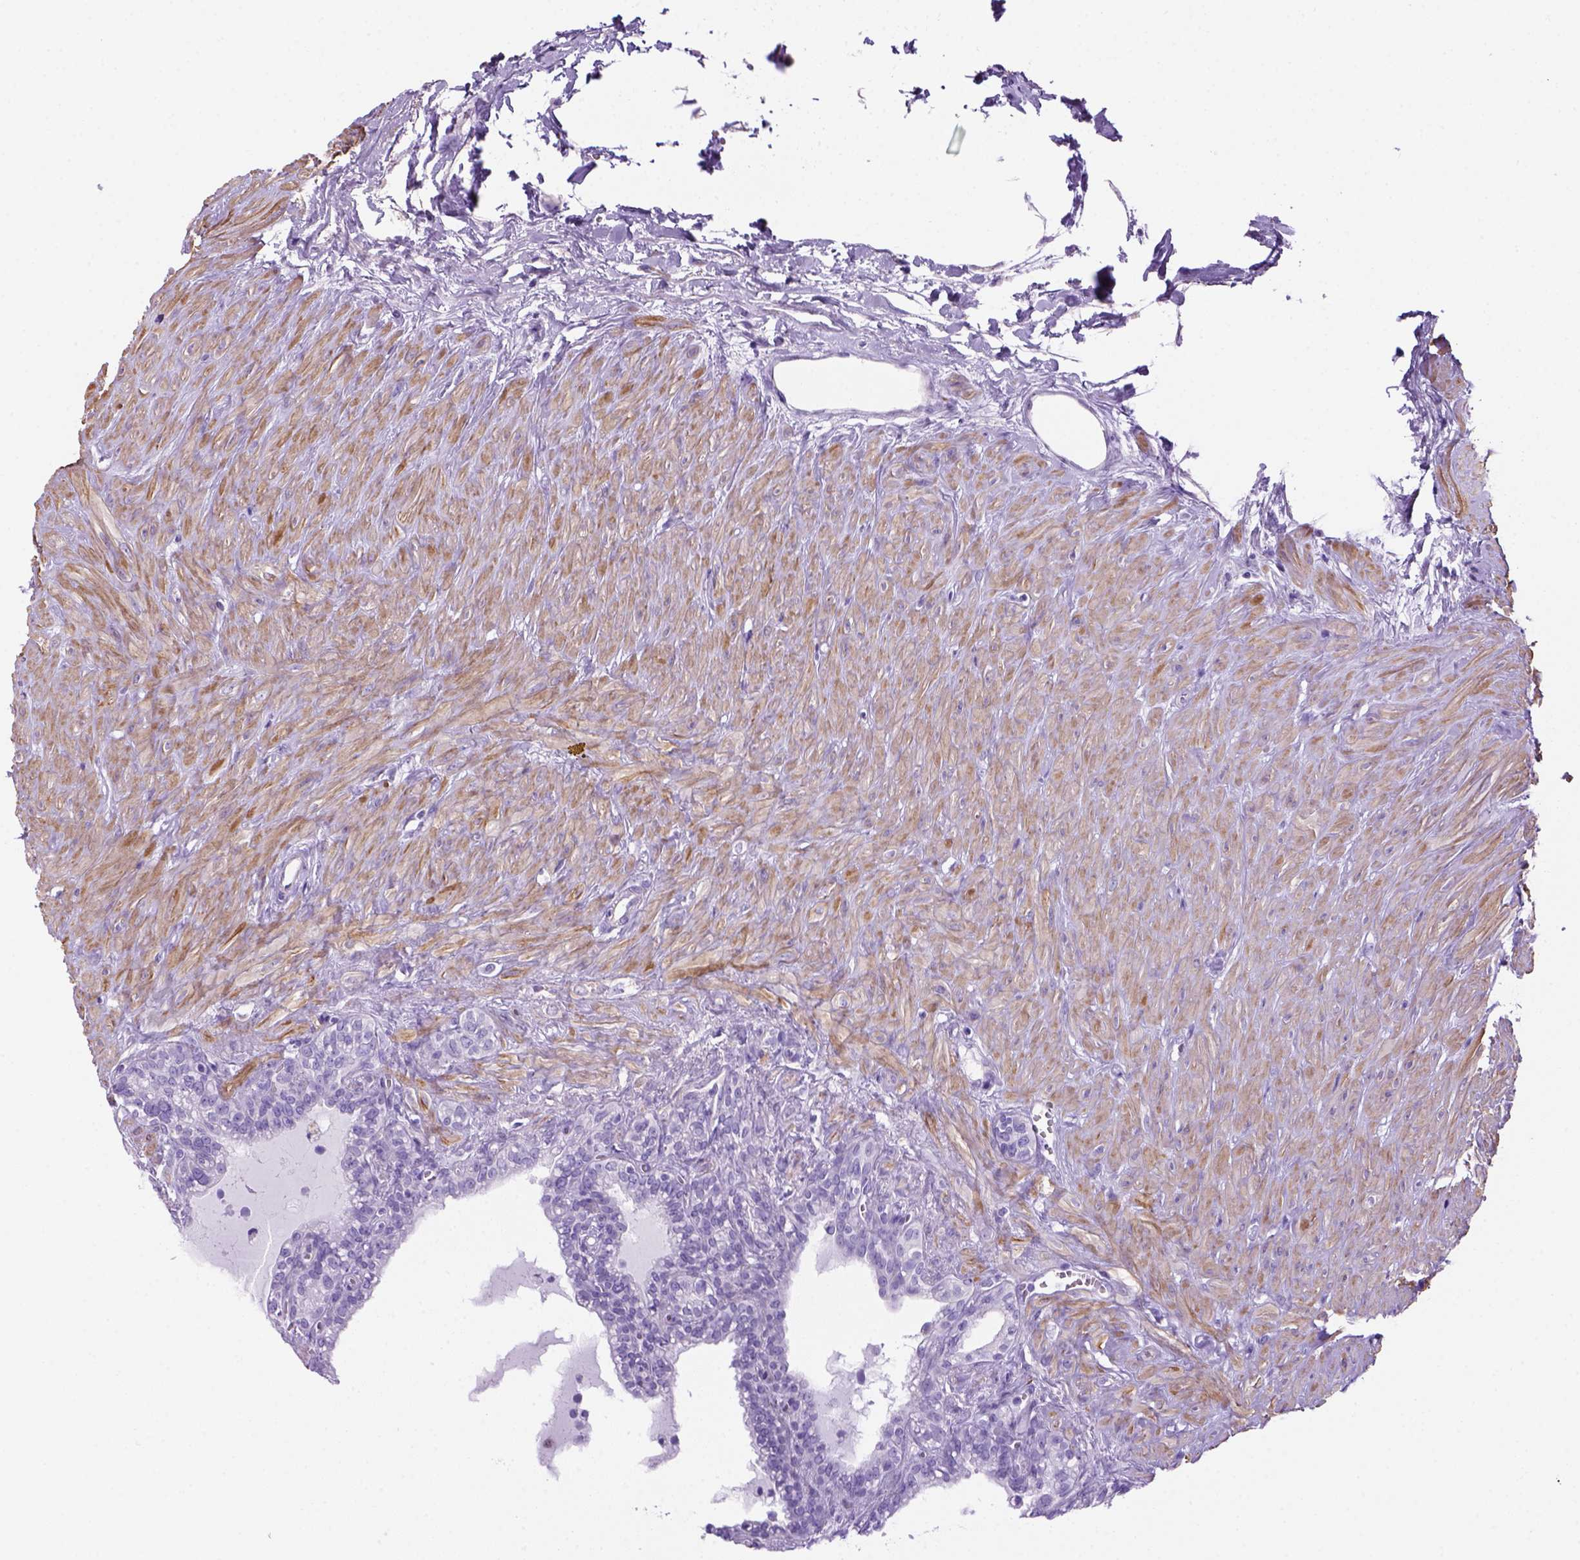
{"staining": {"intensity": "negative", "quantity": "none", "location": "none"}, "tissue": "seminal vesicle", "cell_type": "Glandular cells", "image_type": "normal", "snomed": [{"axis": "morphology", "description": "Normal tissue, NOS"}, {"axis": "morphology", "description": "Urothelial carcinoma, NOS"}, {"axis": "topography", "description": "Urinary bladder"}, {"axis": "topography", "description": "Seminal veicle"}], "caption": "DAB (3,3'-diaminobenzidine) immunohistochemical staining of benign human seminal vesicle shows no significant positivity in glandular cells. (Immunohistochemistry, brightfield microscopy, high magnification).", "gene": "ARHGEF33", "patient": {"sex": "male", "age": 76}}